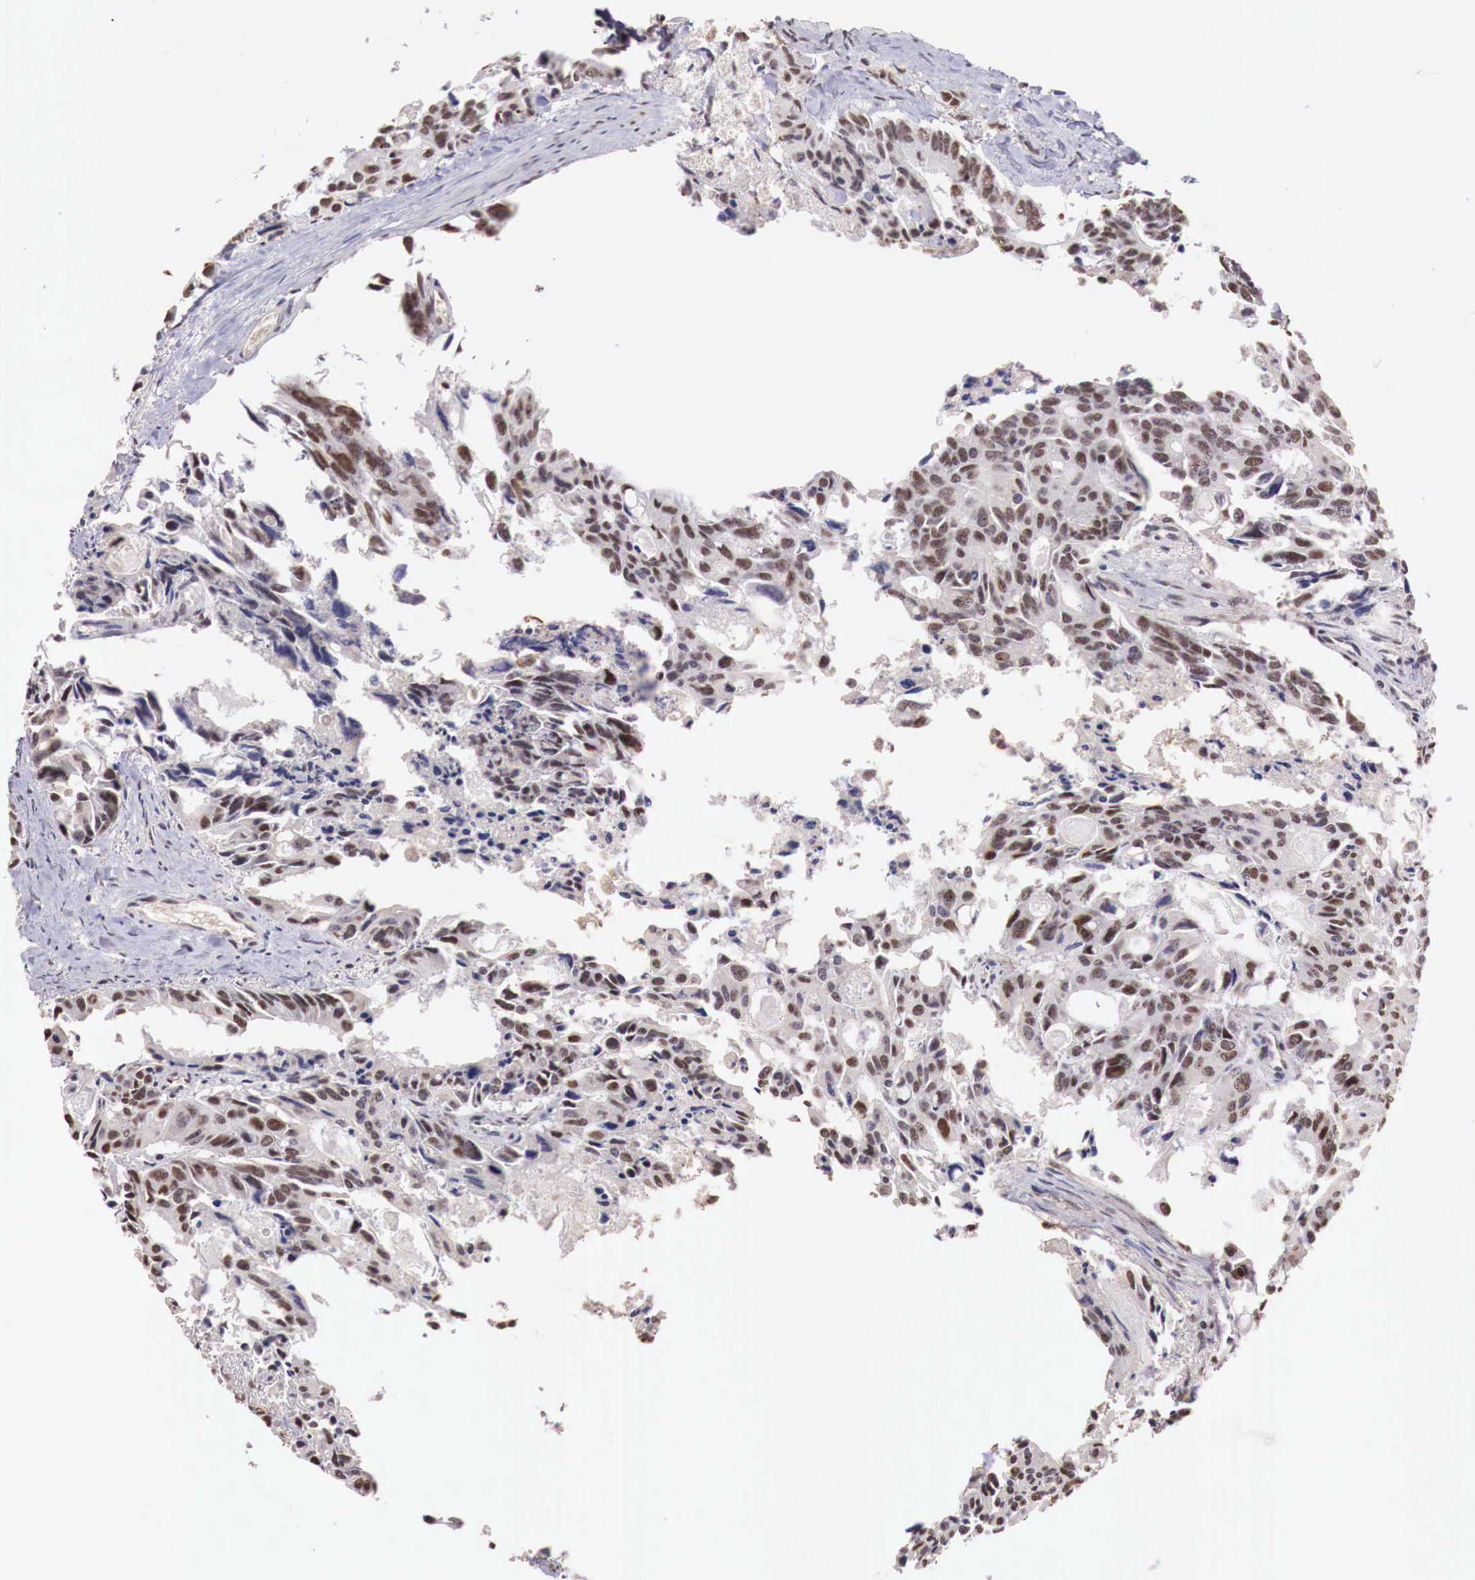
{"staining": {"intensity": "moderate", "quantity": "25%-75%", "location": "nuclear"}, "tissue": "colorectal cancer", "cell_type": "Tumor cells", "image_type": "cancer", "snomed": [{"axis": "morphology", "description": "Adenocarcinoma, NOS"}, {"axis": "topography", "description": "Rectum"}], "caption": "An immunohistochemistry (IHC) histopathology image of tumor tissue is shown. Protein staining in brown highlights moderate nuclear positivity in adenocarcinoma (colorectal) within tumor cells. (DAB (3,3'-diaminobenzidine) = brown stain, brightfield microscopy at high magnification).", "gene": "FOXP2", "patient": {"sex": "male", "age": 76}}